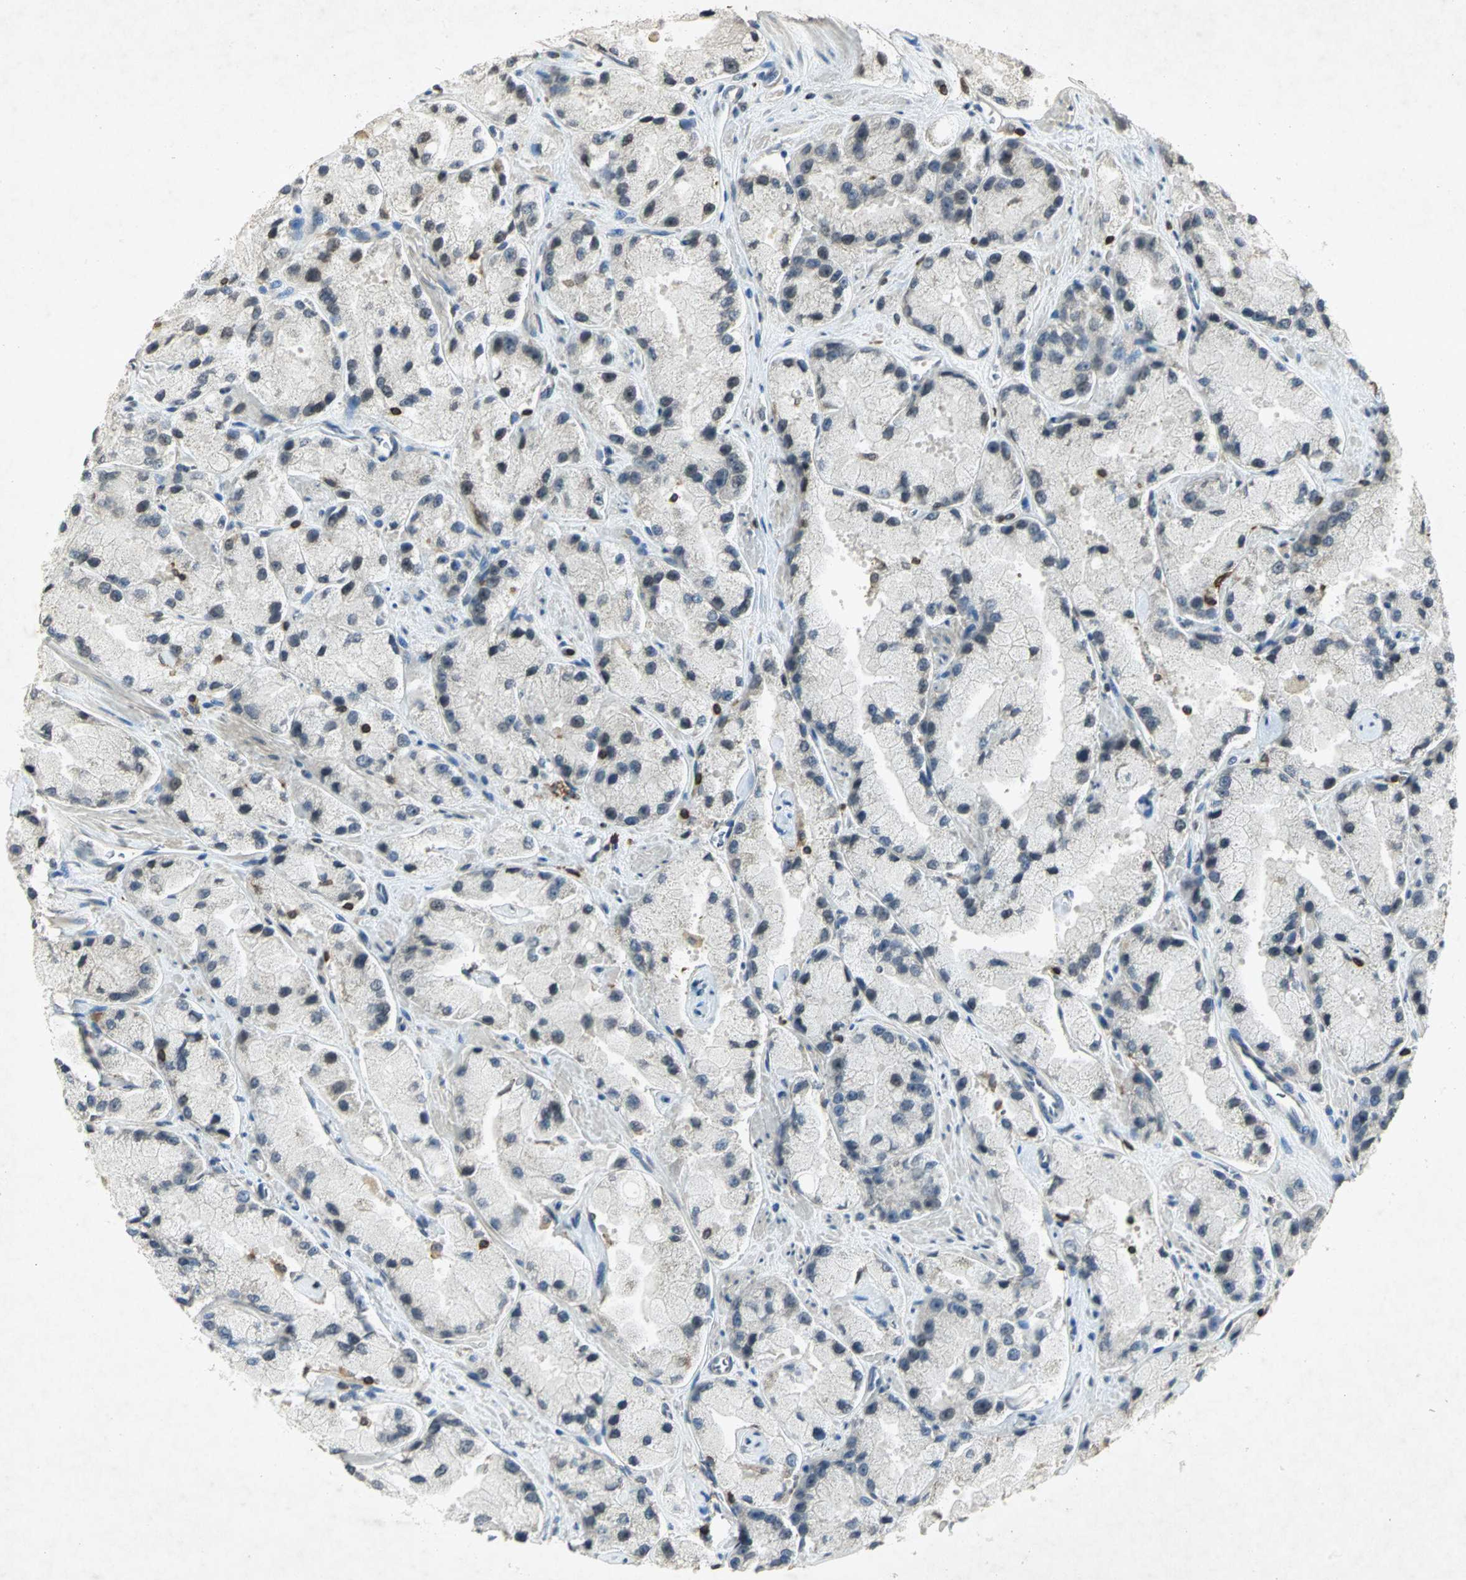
{"staining": {"intensity": "negative", "quantity": "none", "location": "none"}, "tissue": "prostate cancer", "cell_type": "Tumor cells", "image_type": "cancer", "snomed": [{"axis": "morphology", "description": "Adenocarcinoma, High grade"}, {"axis": "topography", "description": "Prostate"}], "caption": "An immunohistochemistry histopathology image of high-grade adenocarcinoma (prostate) is shown. There is no staining in tumor cells of high-grade adenocarcinoma (prostate).", "gene": "IL16", "patient": {"sex": "male", "age": 58}}